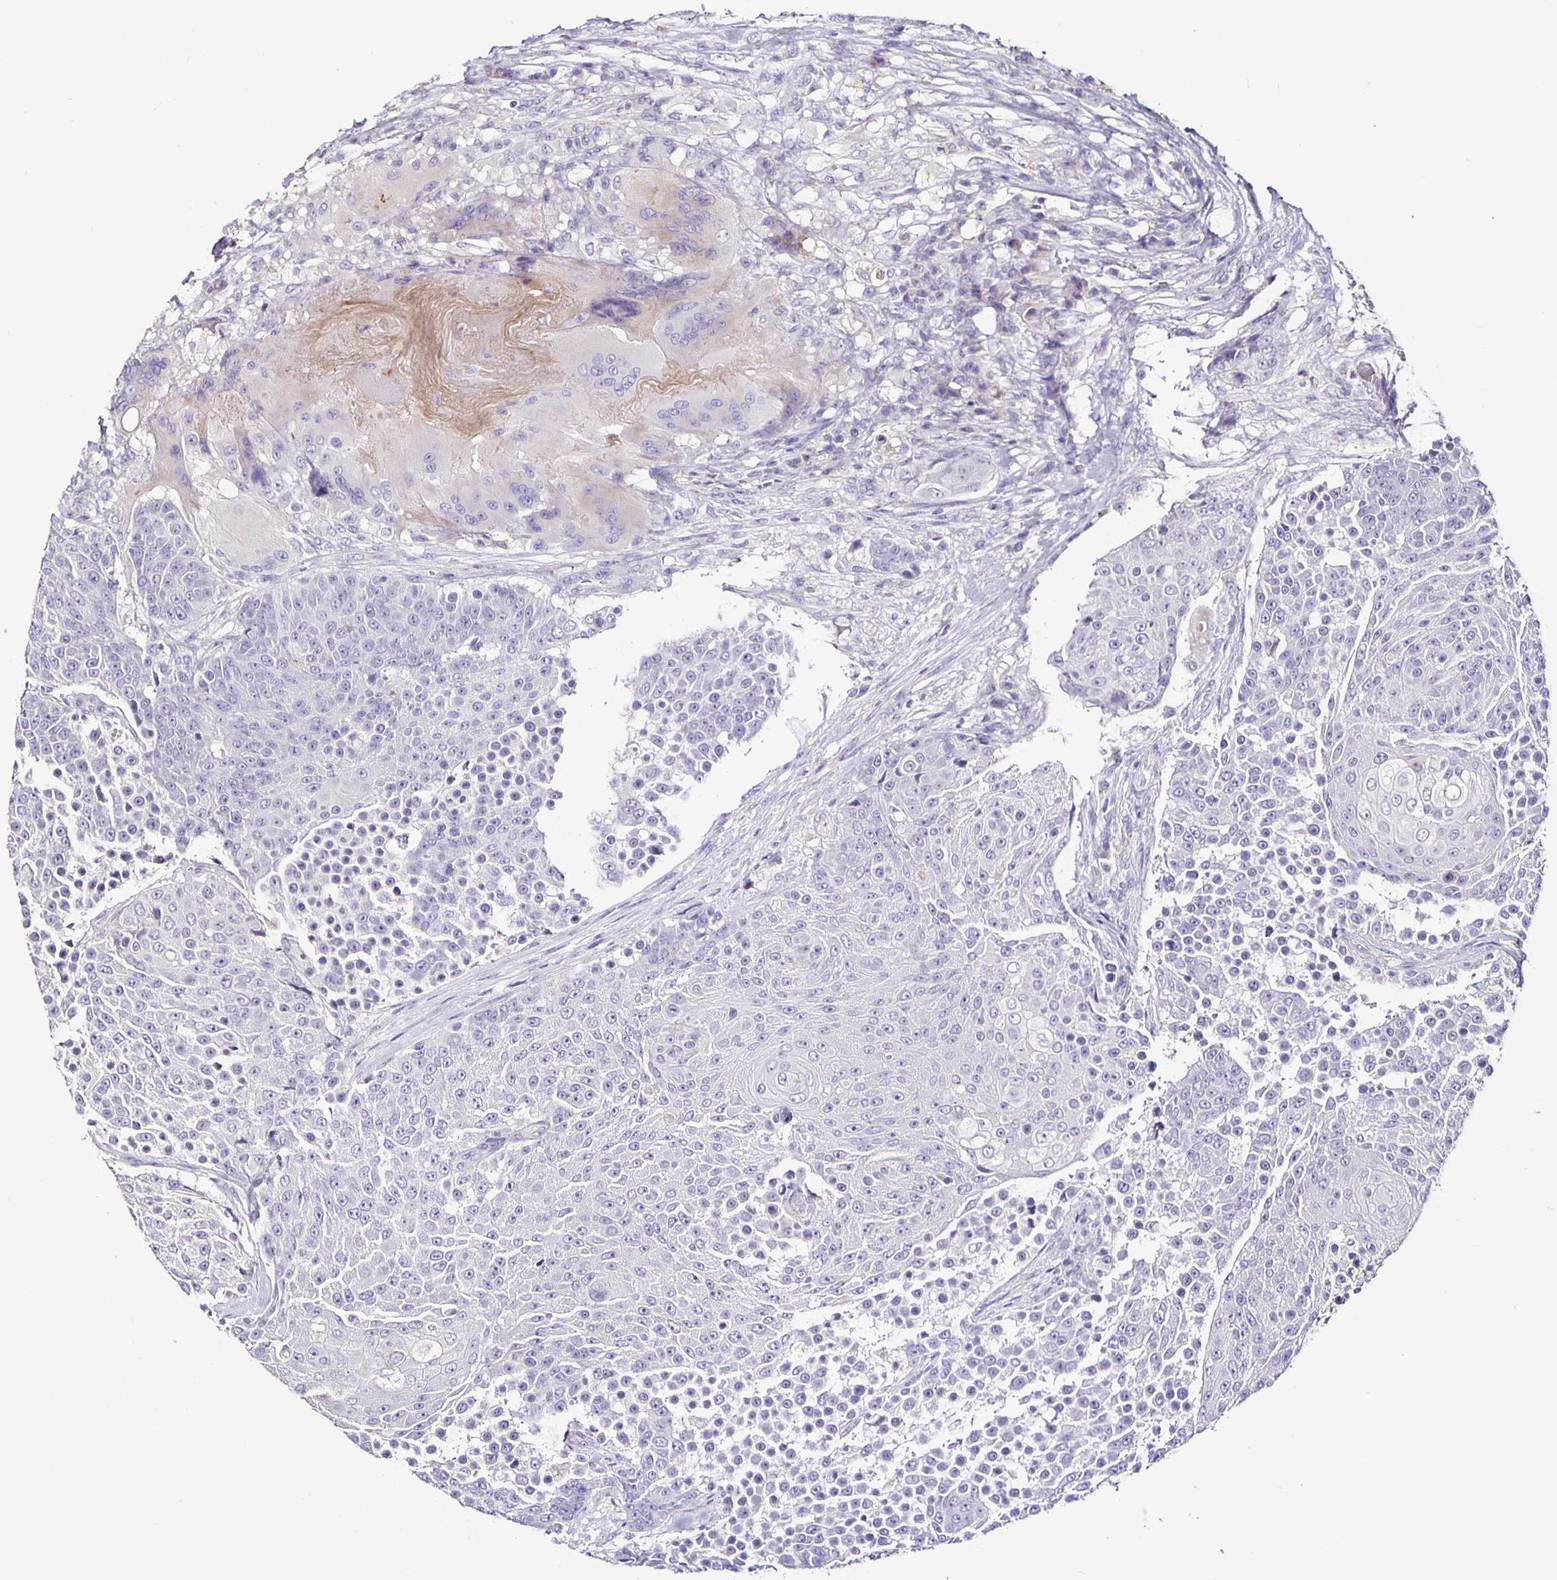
{"staining": {"intensity": "negative", "quantity": "none", "location": "none"}, "tissue": "urothelial cancer", "cell_type": "Tumor cells", "image_type": "cancer", "snomed": [{"axis": "morphology", "description": "Urothelial carcinoma, High grade"}, {"axis": "topography", "description": "Urinary bladder"}], "caption": "Immunohistochemical staining of human high-grade urothelial carcinoma displays no significant expression in tumor cells.", "gene": "FCER1A", "patient": {"sex": "female", "age": 63}}